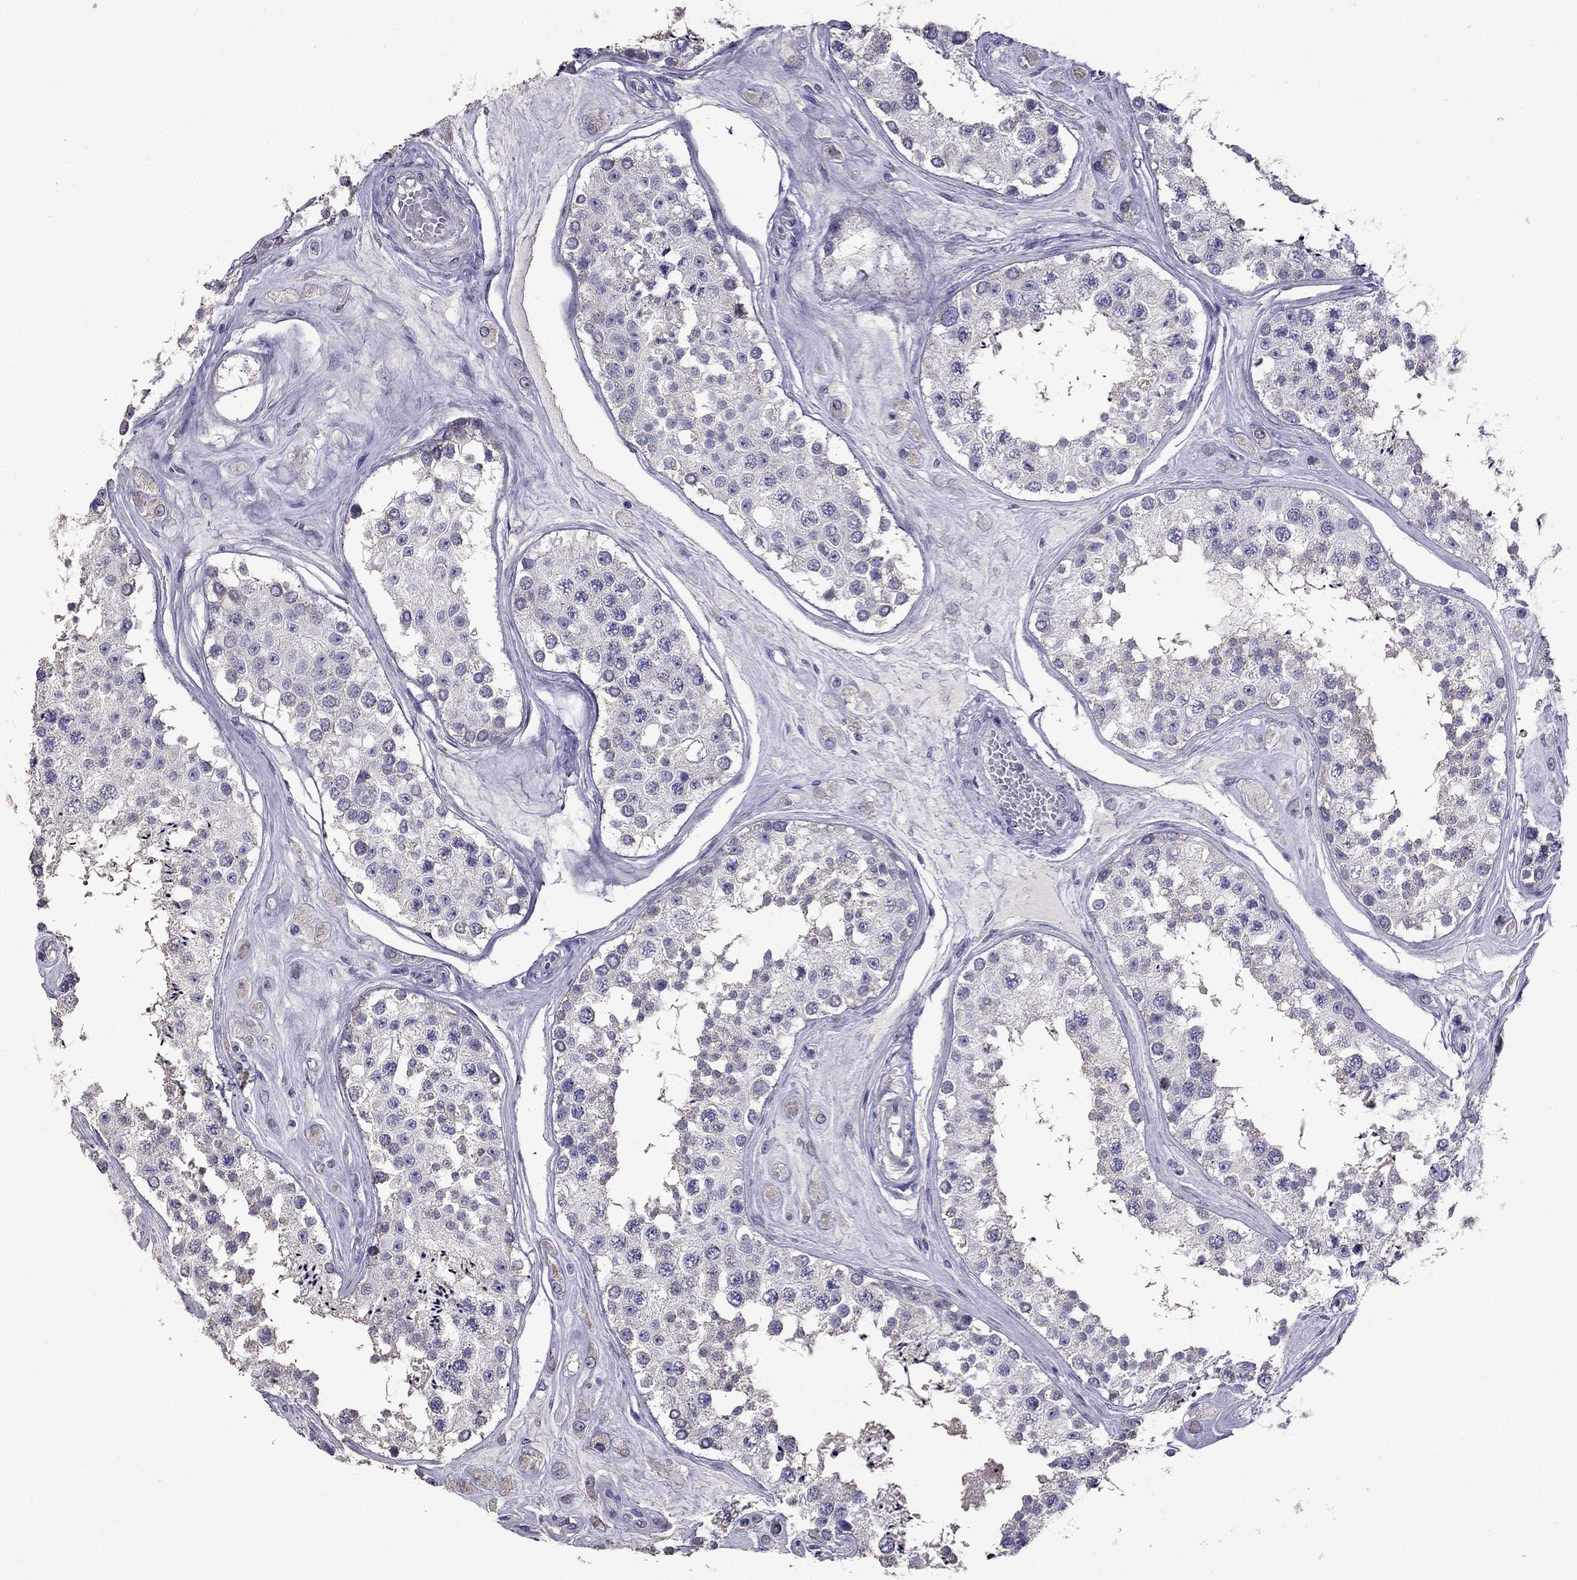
{"staining": {"intensity": "negative", "quantity": "none", "location": "none"}, "tissue": "testis", "cell_type": "Cells in seminiferous ducts", "image_type": "normal", "snomed": [{"axis": "morphology", "description": "Normal tissue, NOS"}, {"axis": "topography", "description": "Testis"}], "caption": "Image shows no protein positivity in cells in seminiferous ducts of normal testis. Nuclei are stained in blue.", "gene": "AK5", "patient": {"sex": "male", "age": 25}}